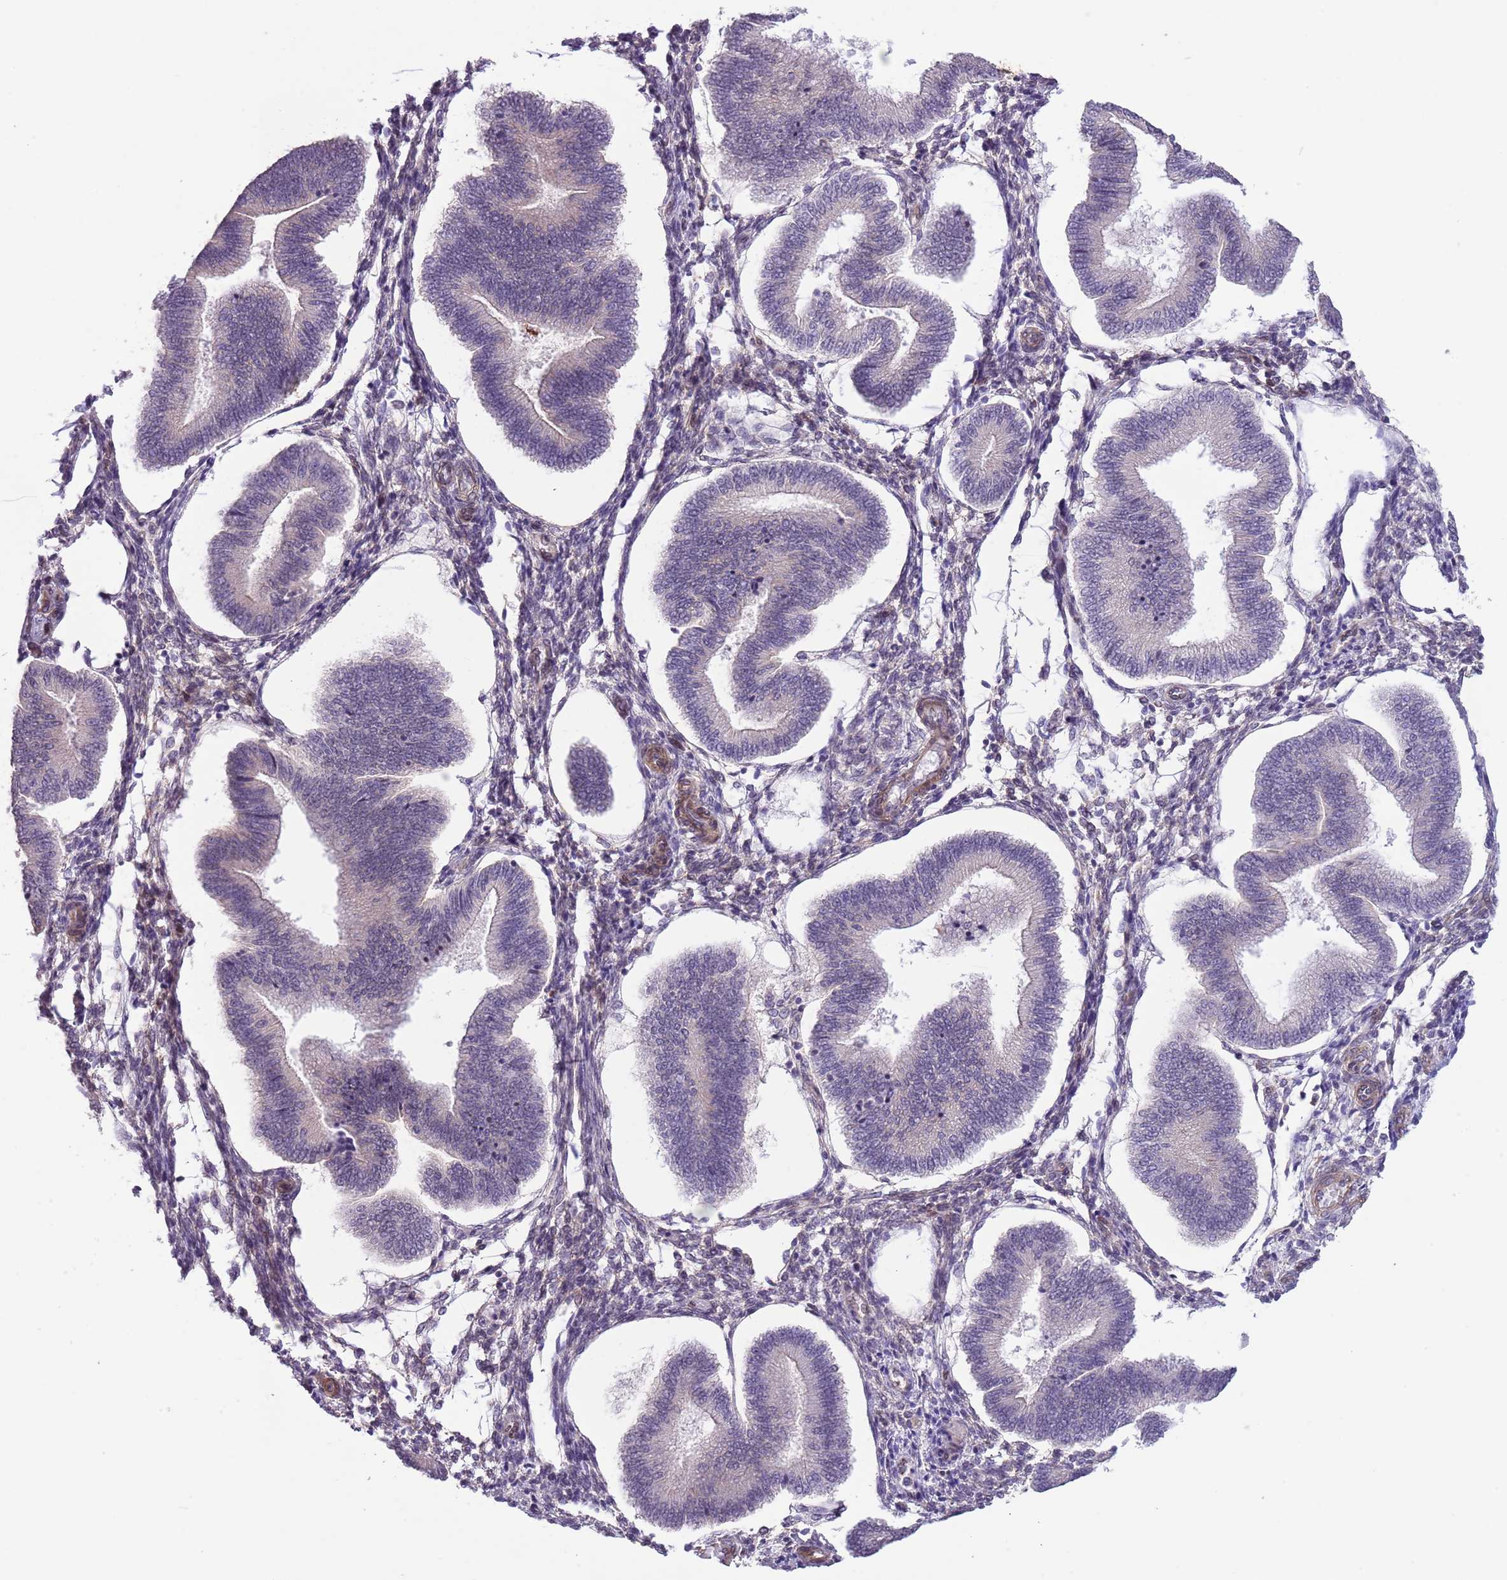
{"staining": {"intensity": "negative", "quantity": "none", "location": "none"}, "tissue": "endometrium", "cell_type": "Cells in endometrial stroma", "image_type": "normal", "snomed": [{"axis": "morphology", "description": "Normal tissue, NOS"}, {"axis": "topography", "description": "Endometrium"}], "caption": "Immunohistochemical staining of benign endometrium shows no significant staining in cells in endometrial stroma. (DAB immunohistochemistry (IHC) visualized using brightfield microscopy, high magnification).", "gene": "CREBZF", "patient": {"sex": "female", "age": 39}}